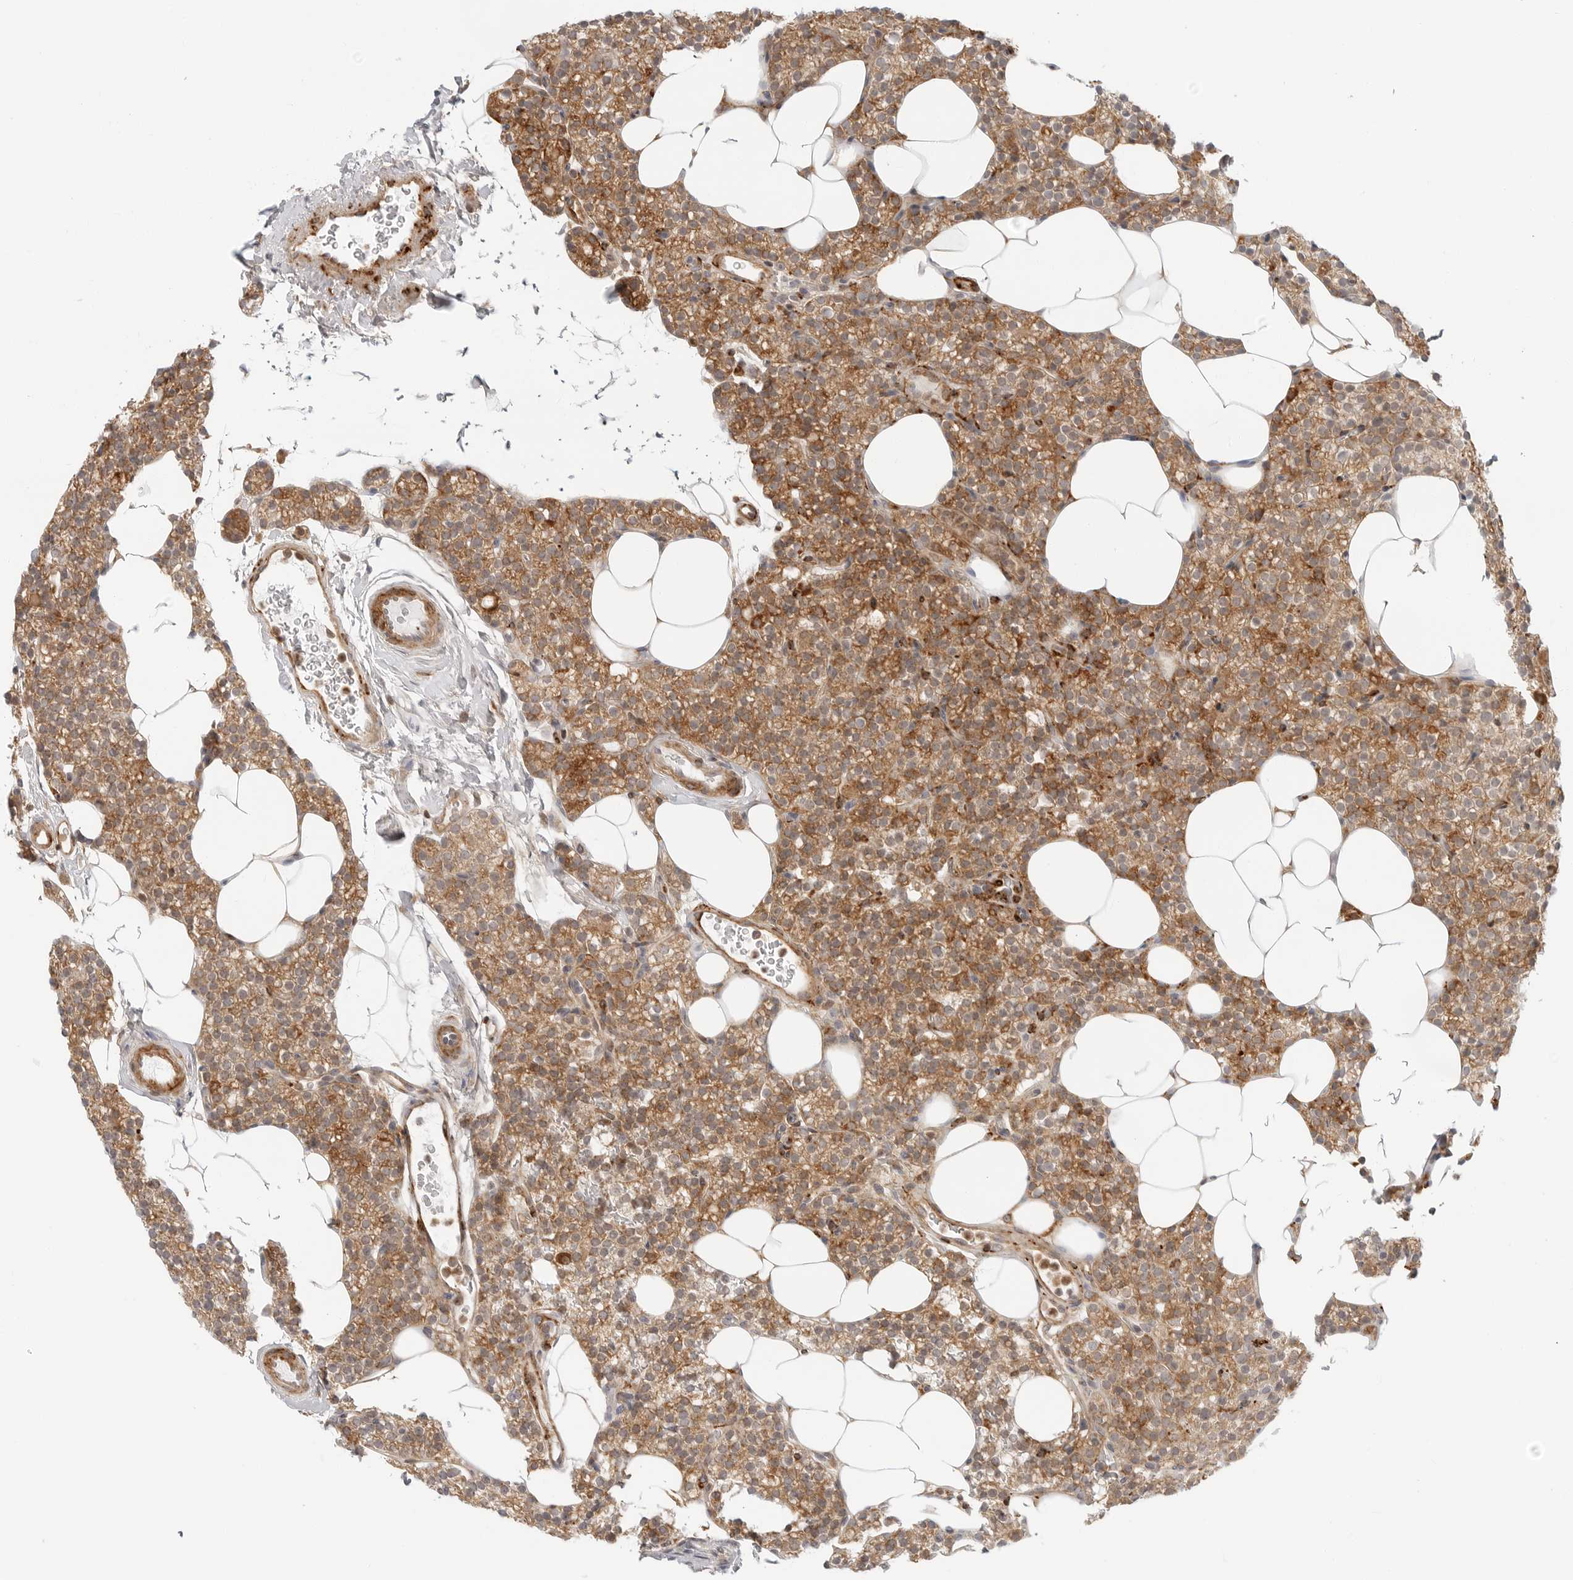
{"staining": {"intensity": "moderate", "quantity": "25%-75%", "location": "cytoplasmic/membranous"}, "tissue": "parathyroid gland", "cell_type": "Glandular cells", "image_type": "normal", "snomed": [{"axis": "morphology", "description": "Normal tissue, NOS"}, {"axis": "topography", "description": "Parathyroid gland"}], "caption": "Brown immunohistochemical staining in normal parathyroid gland reveals moderate cytoplasmic/membranous staining in about 25%-75% of glandular cells. Immunohistochemistry stains the protein in brown and the nuclei are stained blue.", "gene": "C1QTNF1", "patient": {"sex": "female", "age": 56}}